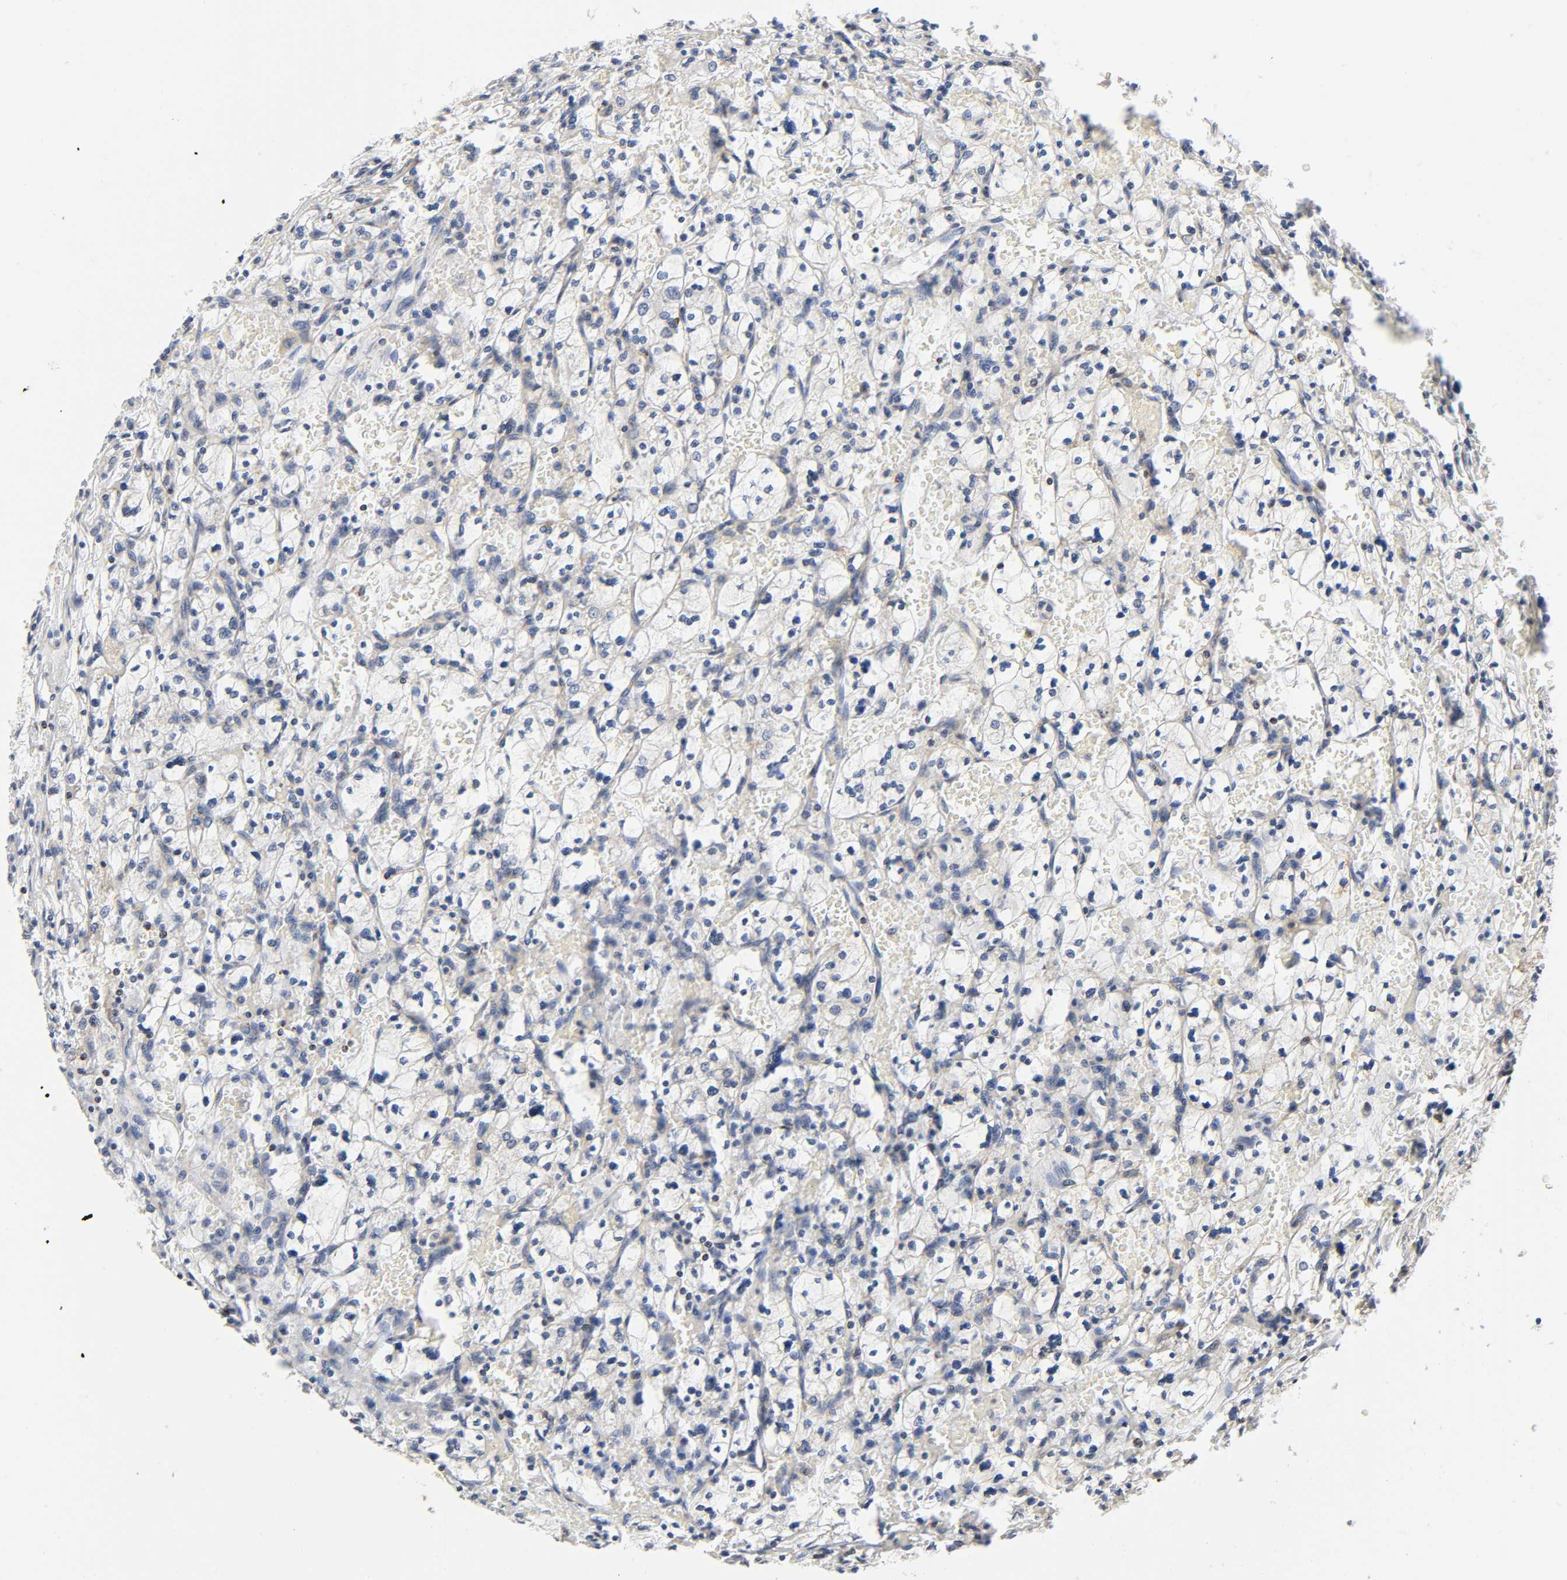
{"staining": {"intensity": "negative", "quantity": "none", "location": "none"}, "tissue": "renal cancer", "cell_type": "Tumor cells", "image_type": "cancer", "snomed": [{"axis": "morphology", "description": "Adenocarcinoma, NOS"}, {"axis": "topography", "description": "Kidney"}], "caption": "The histopathology image demonstrates no significant staining in tumor cells of renal cancer (adenocarcinoma).", "gene": "BAK1", "patient": {"sex": "female", "age": 83}}